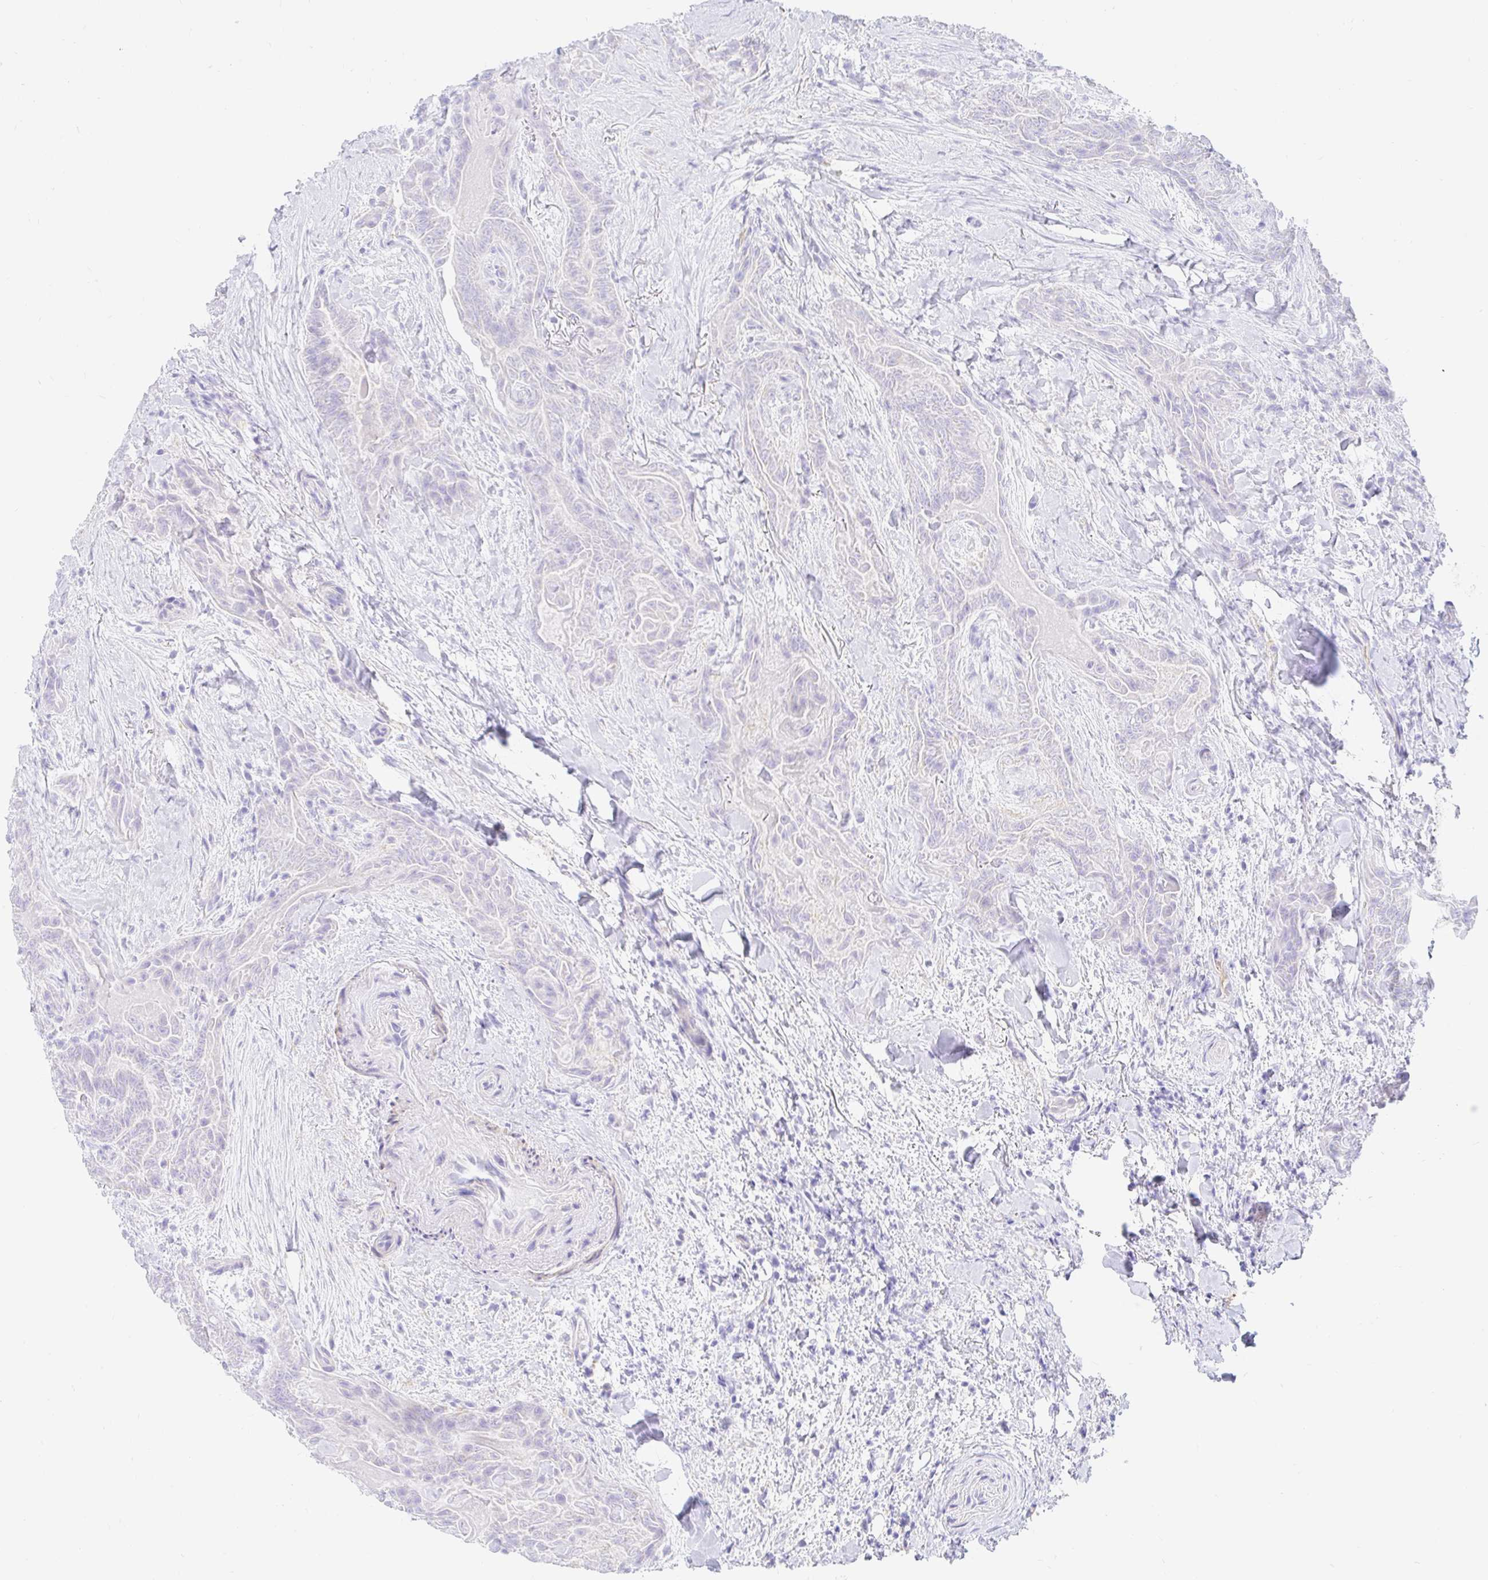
{"staining": {"intensity": "negative", "quantity": "none", "location": "none"}, "tissue": "thyroid cancer", "cell_type": "Tumor cells", "image_type": "cancer", "snomed": [{"axis": "morphology", "description": "Papillary adenocarcinoma, NOS"}, {"axis": "topography", "description": "Thyroid gland"}], "caption": "Immunohistochemistry of thyroid papillary adenocarcinoma demonstrates no staining in tumor cells.", "gene": "PPP1R1B", "patient": {"sex": "female", "age": 61}}